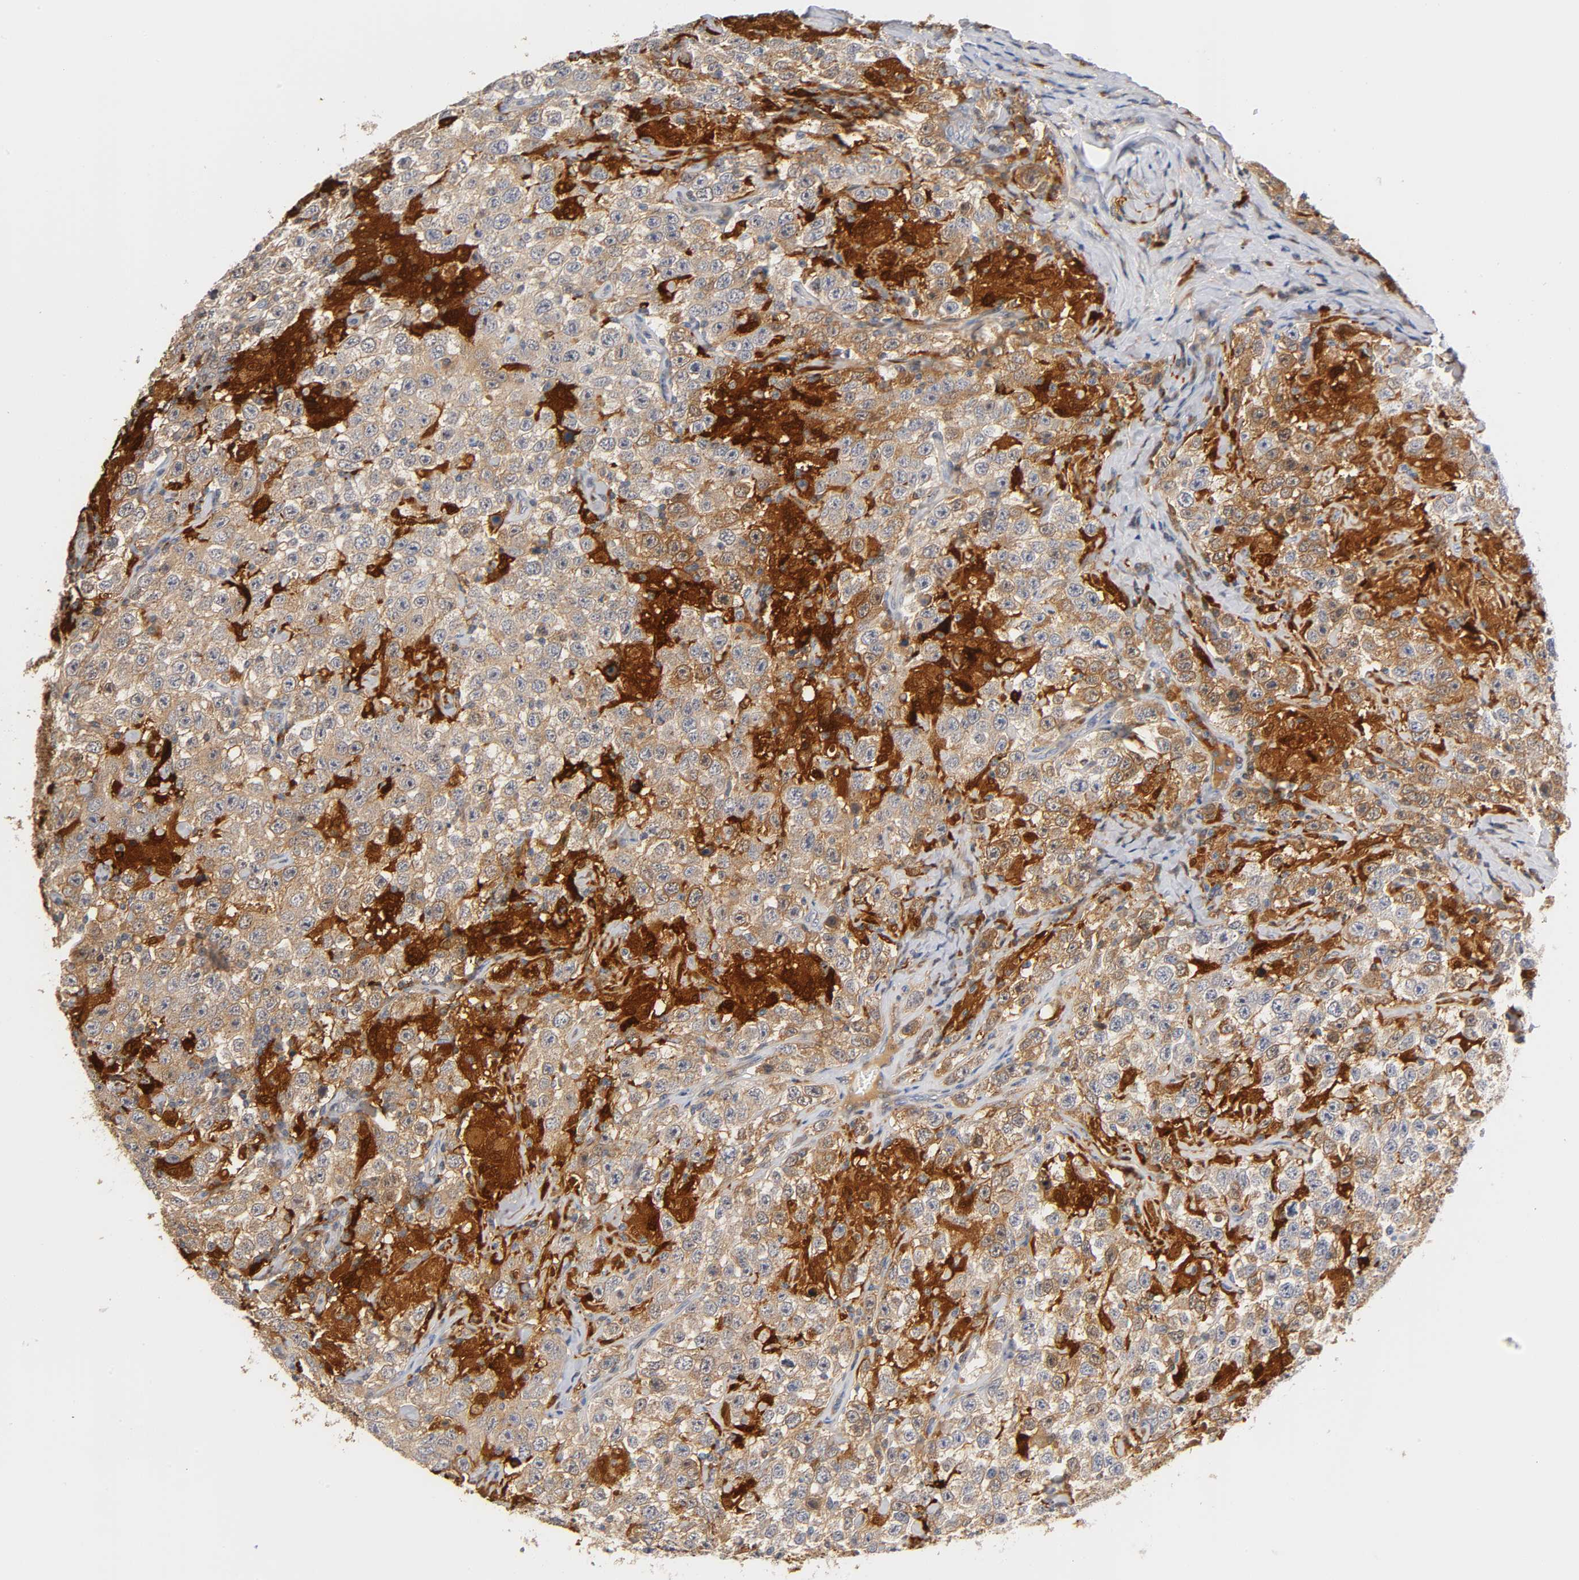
{"staining": {"intensity": "weak", "quantity": ">75%", "location": "cytoplasmic/membranous"}, "tissue": "testis cancer", "cell_type": "Tumor cells", "image_type": "cancer", "snomed": [{"axis": "morphology", "description": "Seminoma, NOS"}, {"axis": "topography", "description": "Testis"}], "caption": "The photomicrograph displays a brown stain indicating the presence of a protein in the cytoplasmic/membranous of tumor cells in testis cancer.", "gene": "IL18", "patient": {"sex": "male", "age": 41}}